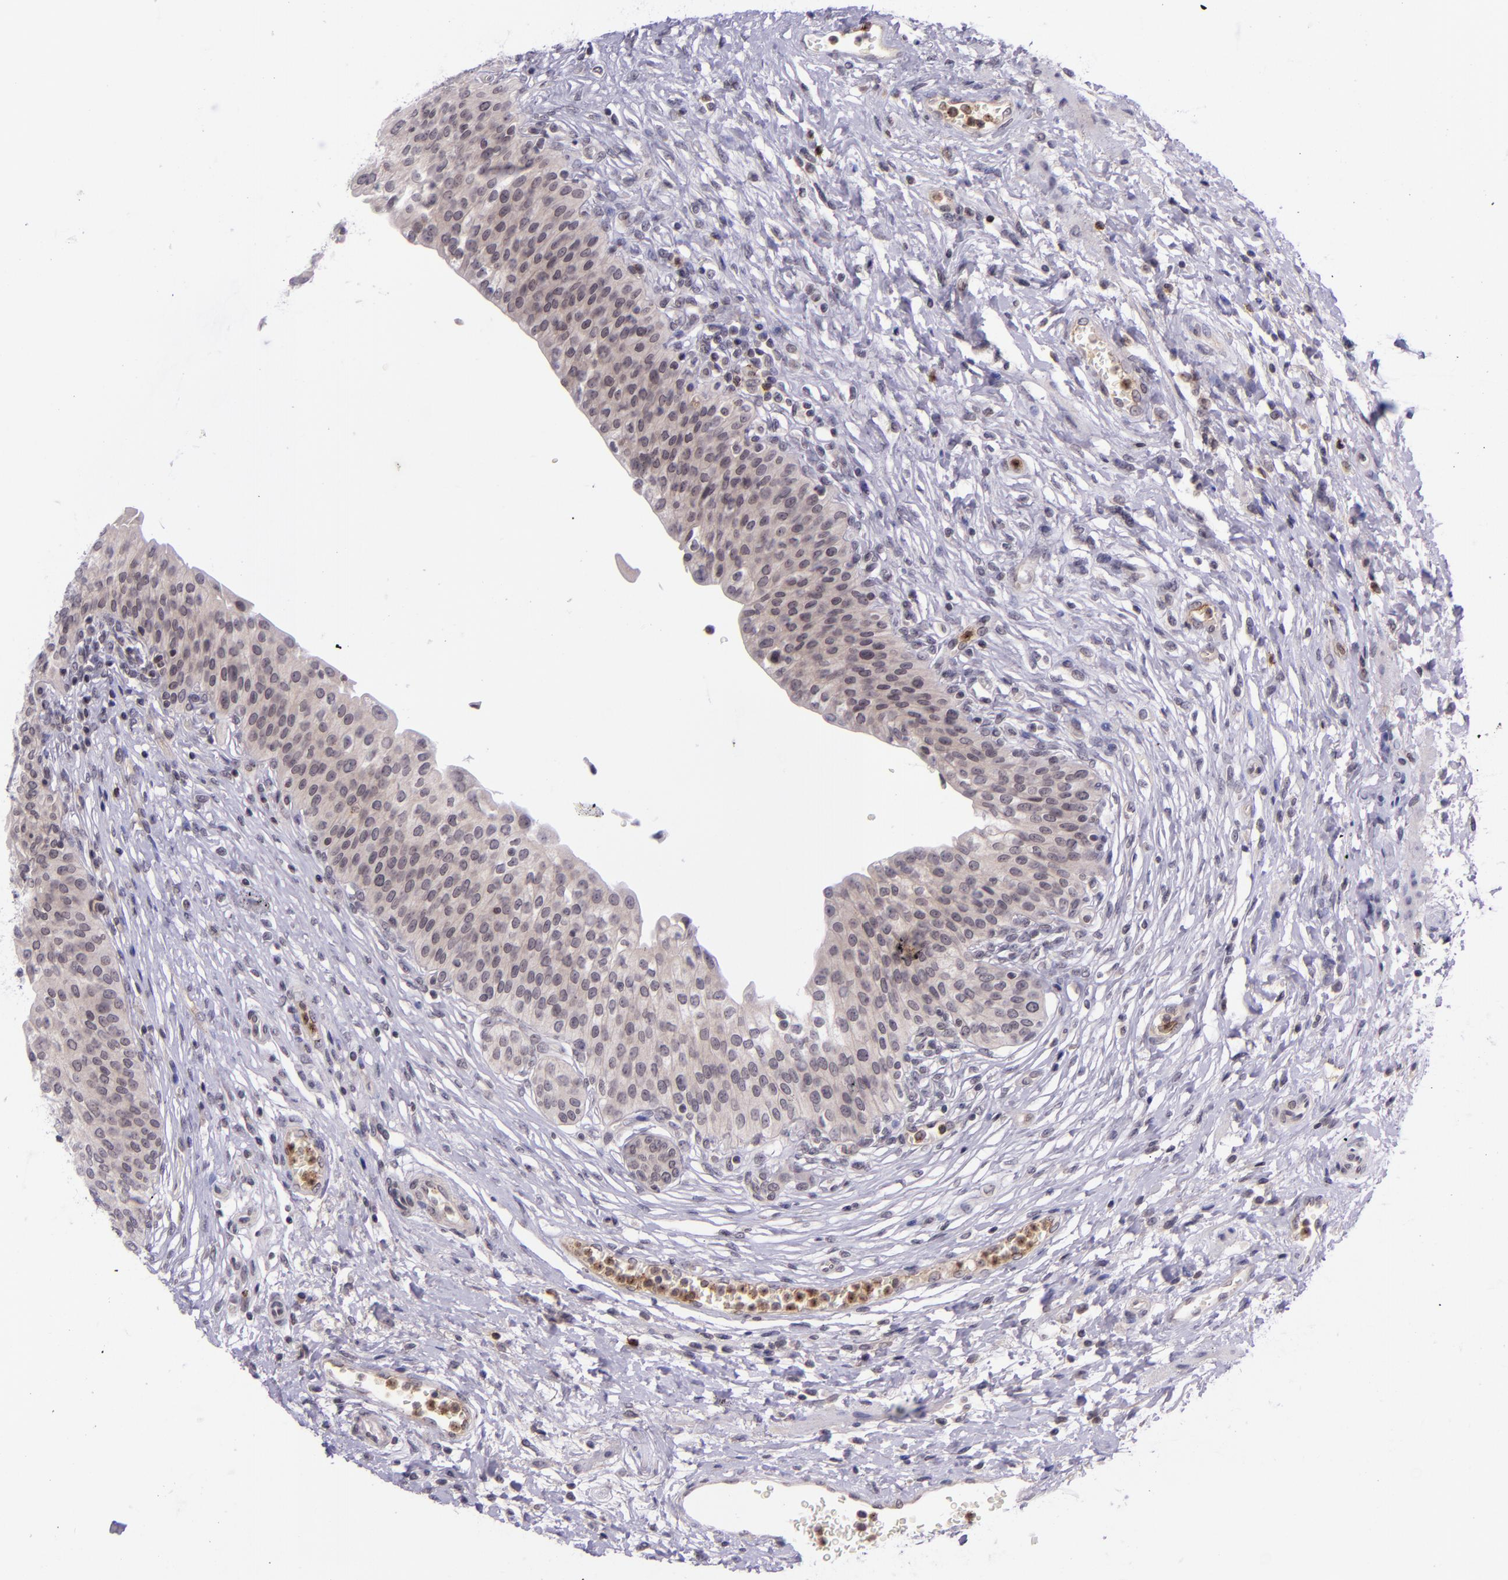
{"staining": {"intensity": "weak", "quantity": "25%-75%", "location": "cytoplasmic/membranous"}, "tissue": "urinary bladder", "cell_type": "Urothelial cells", "image_type": "normal", "snomed": [{"axis": "morphology", "description": "Normal tissue, NOS"}, {"axis": "topography", "description": "Smooth muscle"}, {"axis": "topography", "description": "Urinary bladder"}], "caption": "Immunohistochemistry (IHC) of benign human urinary bladder reveals low levels of weak cytoplasmic/membranous staining in approximately 25%-75% of urothelial cells.", "gene": "SELL", "patient": {"sex": "male", "age": 35}}